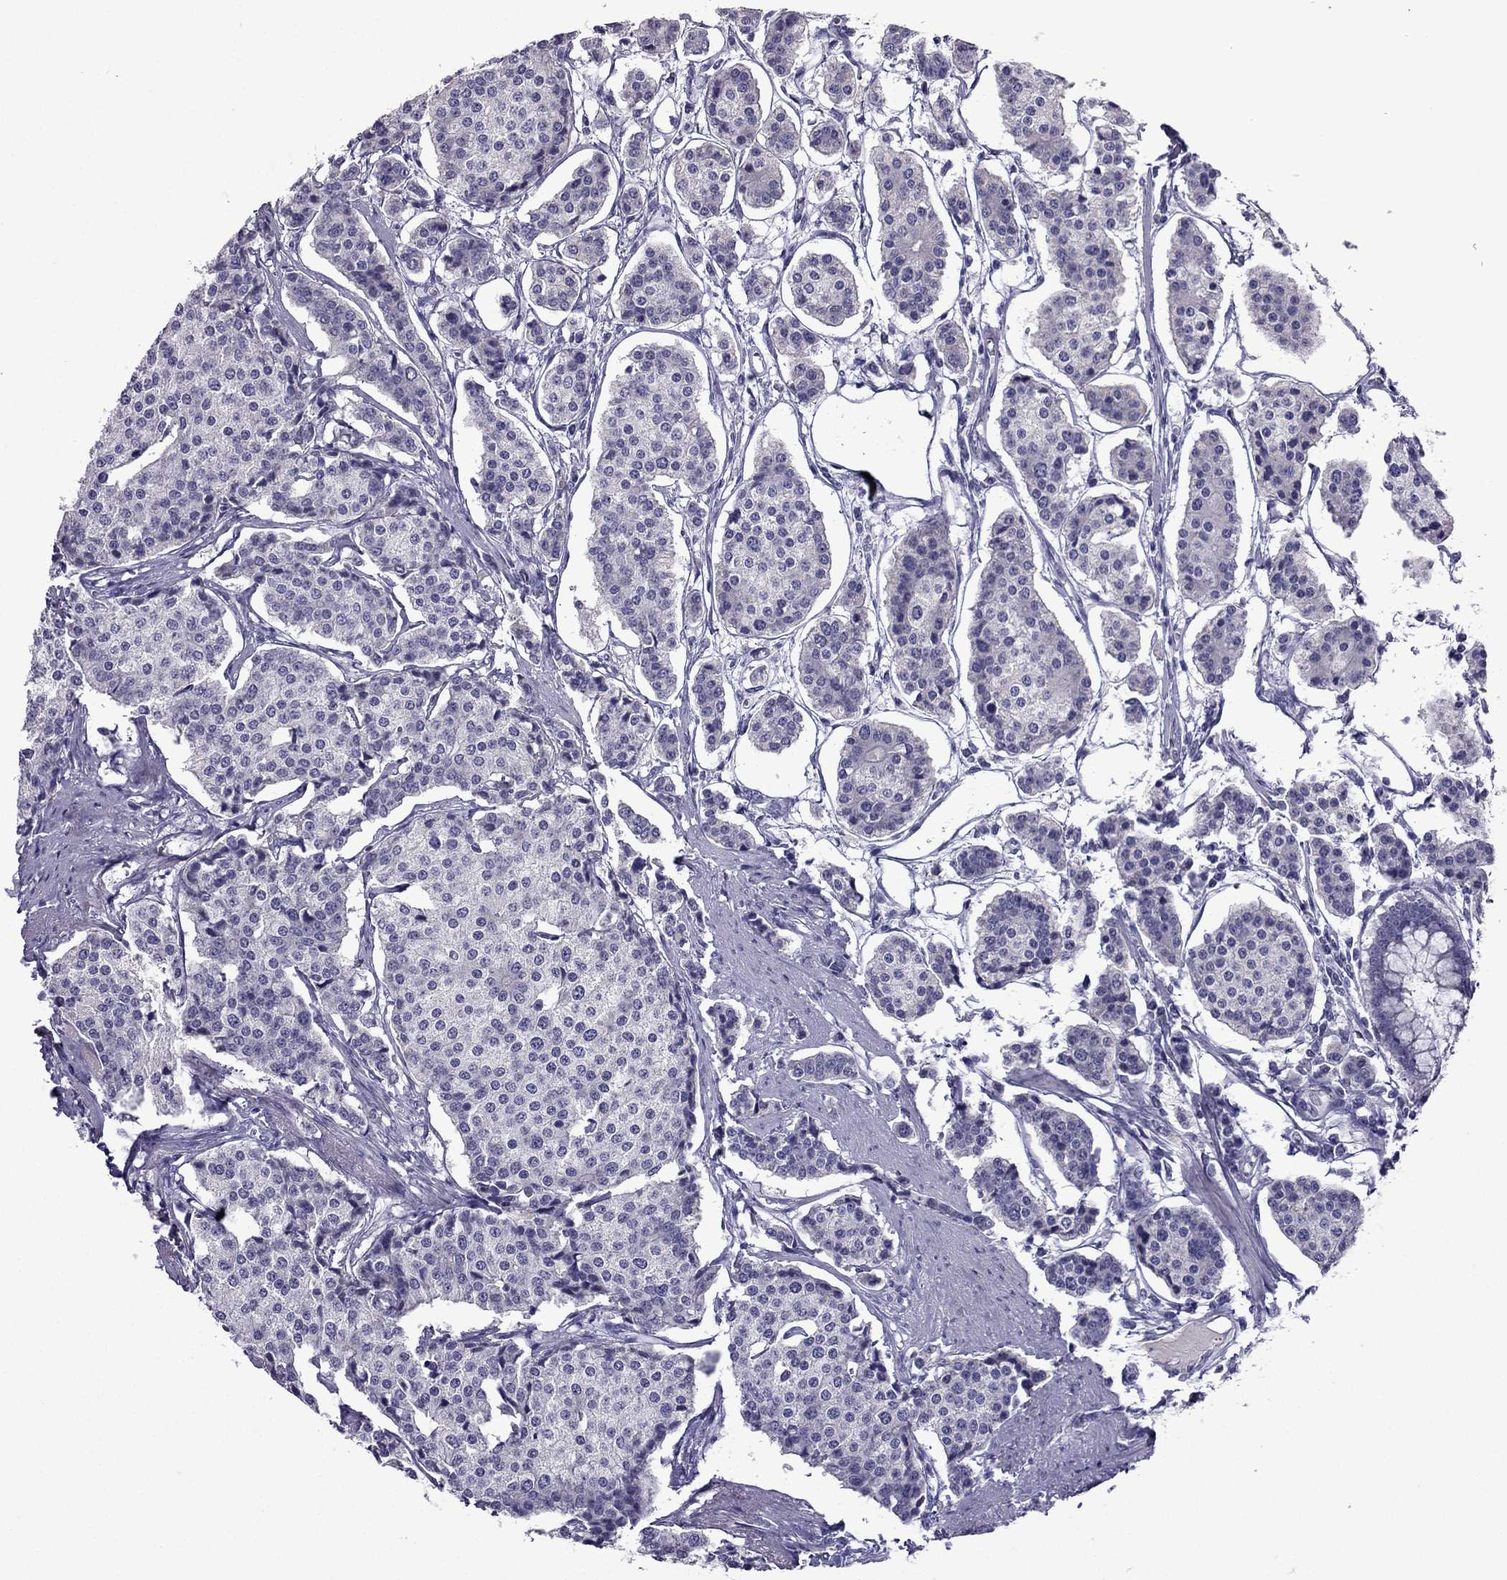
{"staining": {"intensity": "negative", "quantity": "none", "location": "none"}, "tissue": "carcinoid", "cell_type": "Tumor cells", "image_type": "cancer", "snomed": [{"axis": "morphology", "description": "Carcinoid, malignant, NOS"}, {"axis": "topography", "description": "Small intestine"}], "caption": "This micrograph is of carcinoid stained with immunohistochemistry to label a protein in brown with the nuclei are counter-stained blue. There is no staining in tumor cells.", "gene": "MYBPH", "patient": {"sex": "female", "age": 65}}